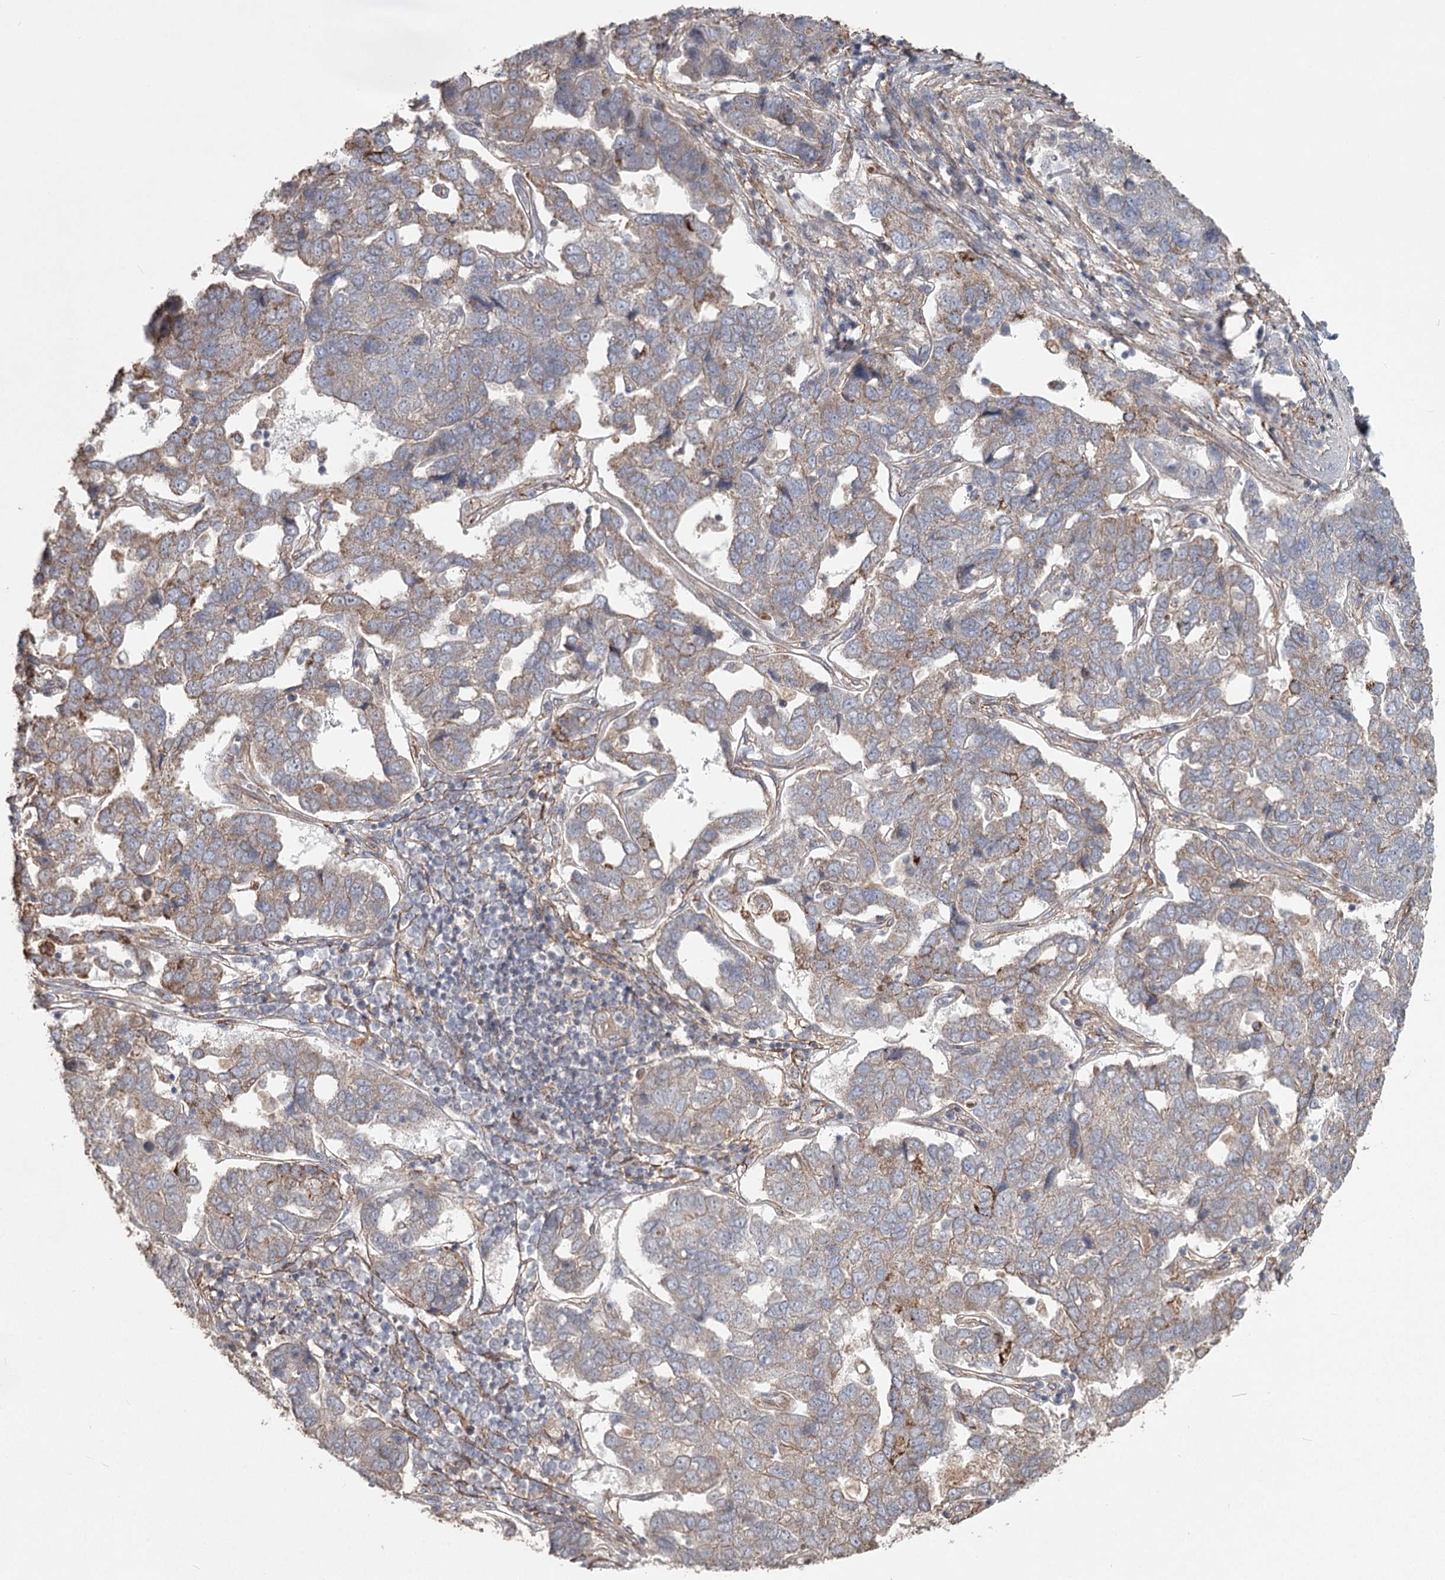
{"staining": {"intensity": "weak", "quantity": ">75%", "location": "cytoplasmic/membranous"}, "tissue": "pancreatic cancer", "cell_type": "Tumor cells", "image_type": "cancer", "snomed": [{"axis": "morphology", "description": "Adenocarcinoma, NOS"}, {"axis": "topography", "description": "Pancreas"}], "caption": "Adenocarcinoma (pancreatic) stained with IHC shows weak cytoplasmic/membranous staining in about >75% of tumor cells.", "gene": "DHRS9", "patient": {"sex": "female", "age": 61}}